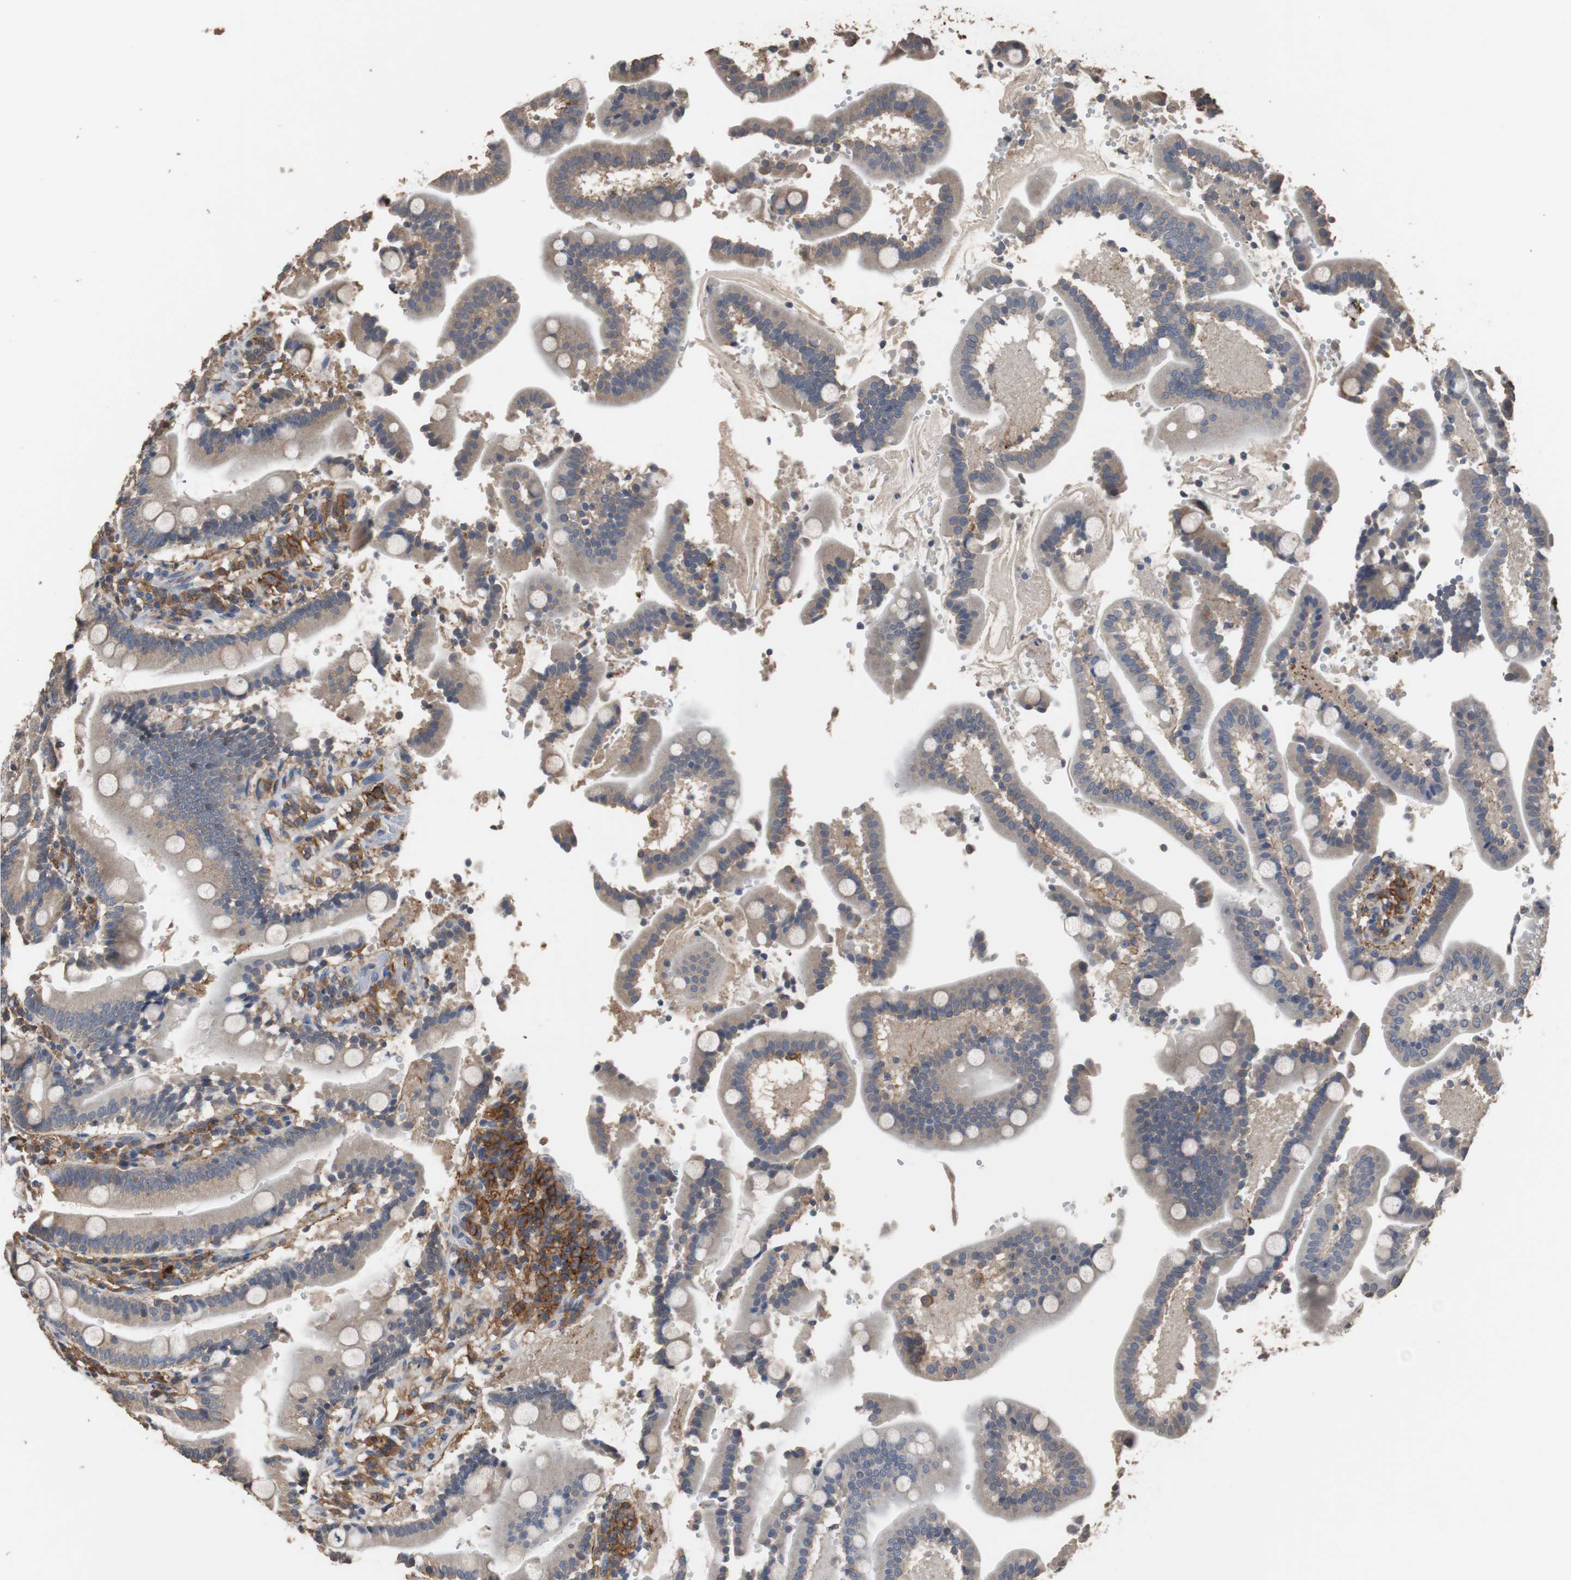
{"staining": {"intensity": "moderate", "quantity": "<25%", "location": "cytoplasmic/membranous"}, "tissue": "duodenum", "cell_type": "Glandular cells", "image_type": "normal", "snomed": [{"axis": "morphology", "description": "Normal tissue, NOS"}, {"axis": "topography", "description": "Small intestine, NOS"}], "caption": "A photomicrograph of duodenum stained for a protein exhibits moderate cytoplasmic/membranous brown staining in glandular cells. (DAB (3,3'-diaminobenzidine) IHC, brown staining for protein, blue staining for nuclei).", "gene": "SCIMP", "patient": {"sex": "female", "age": 71}}